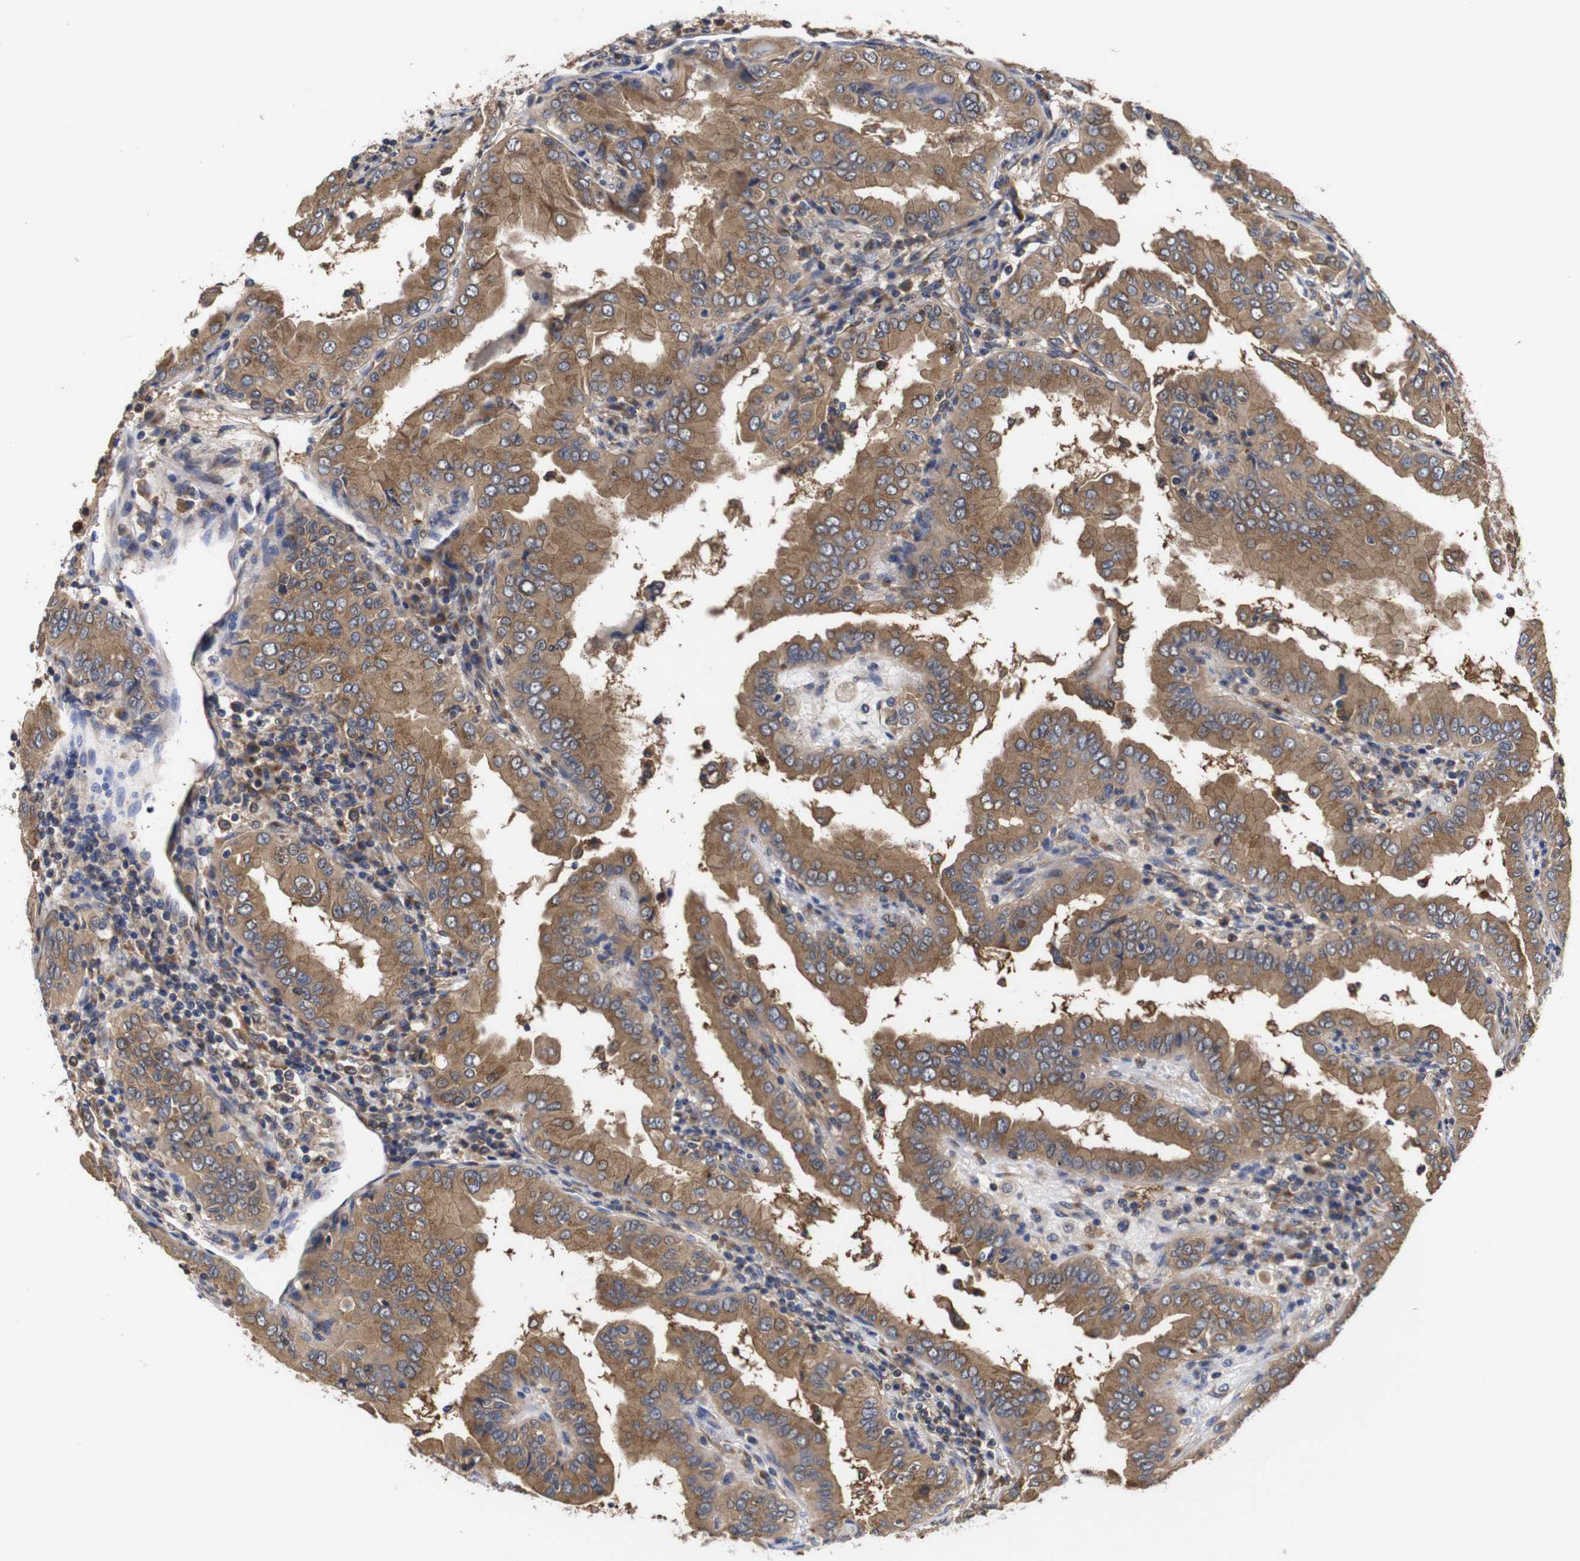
{"staining": {"intensity": "moderate", "quantity": ">75%", "location": "cytoplasmic/membranous"}, "tissue": "thyroid cancer", "cell_type": "Tumor cells", "image_type": "cancer", "snomed": [{"axis": "morphology", "description": "Papillary adenocarcinoma, NOS"}, {"axis": "topography", "description": "Thyroid gland"}], "caption": "This image shows thyroid papillary adenocarcinoma stained with immunohistochemistry (IHC) to label a protein in brown. The cytoplasmic/membranous of tumor cells show moderate positivity for the protein. Nuclei are counter-stained blue.", "gene": "LRRCC1", "patient": {"sex": "male", "age": 33}}